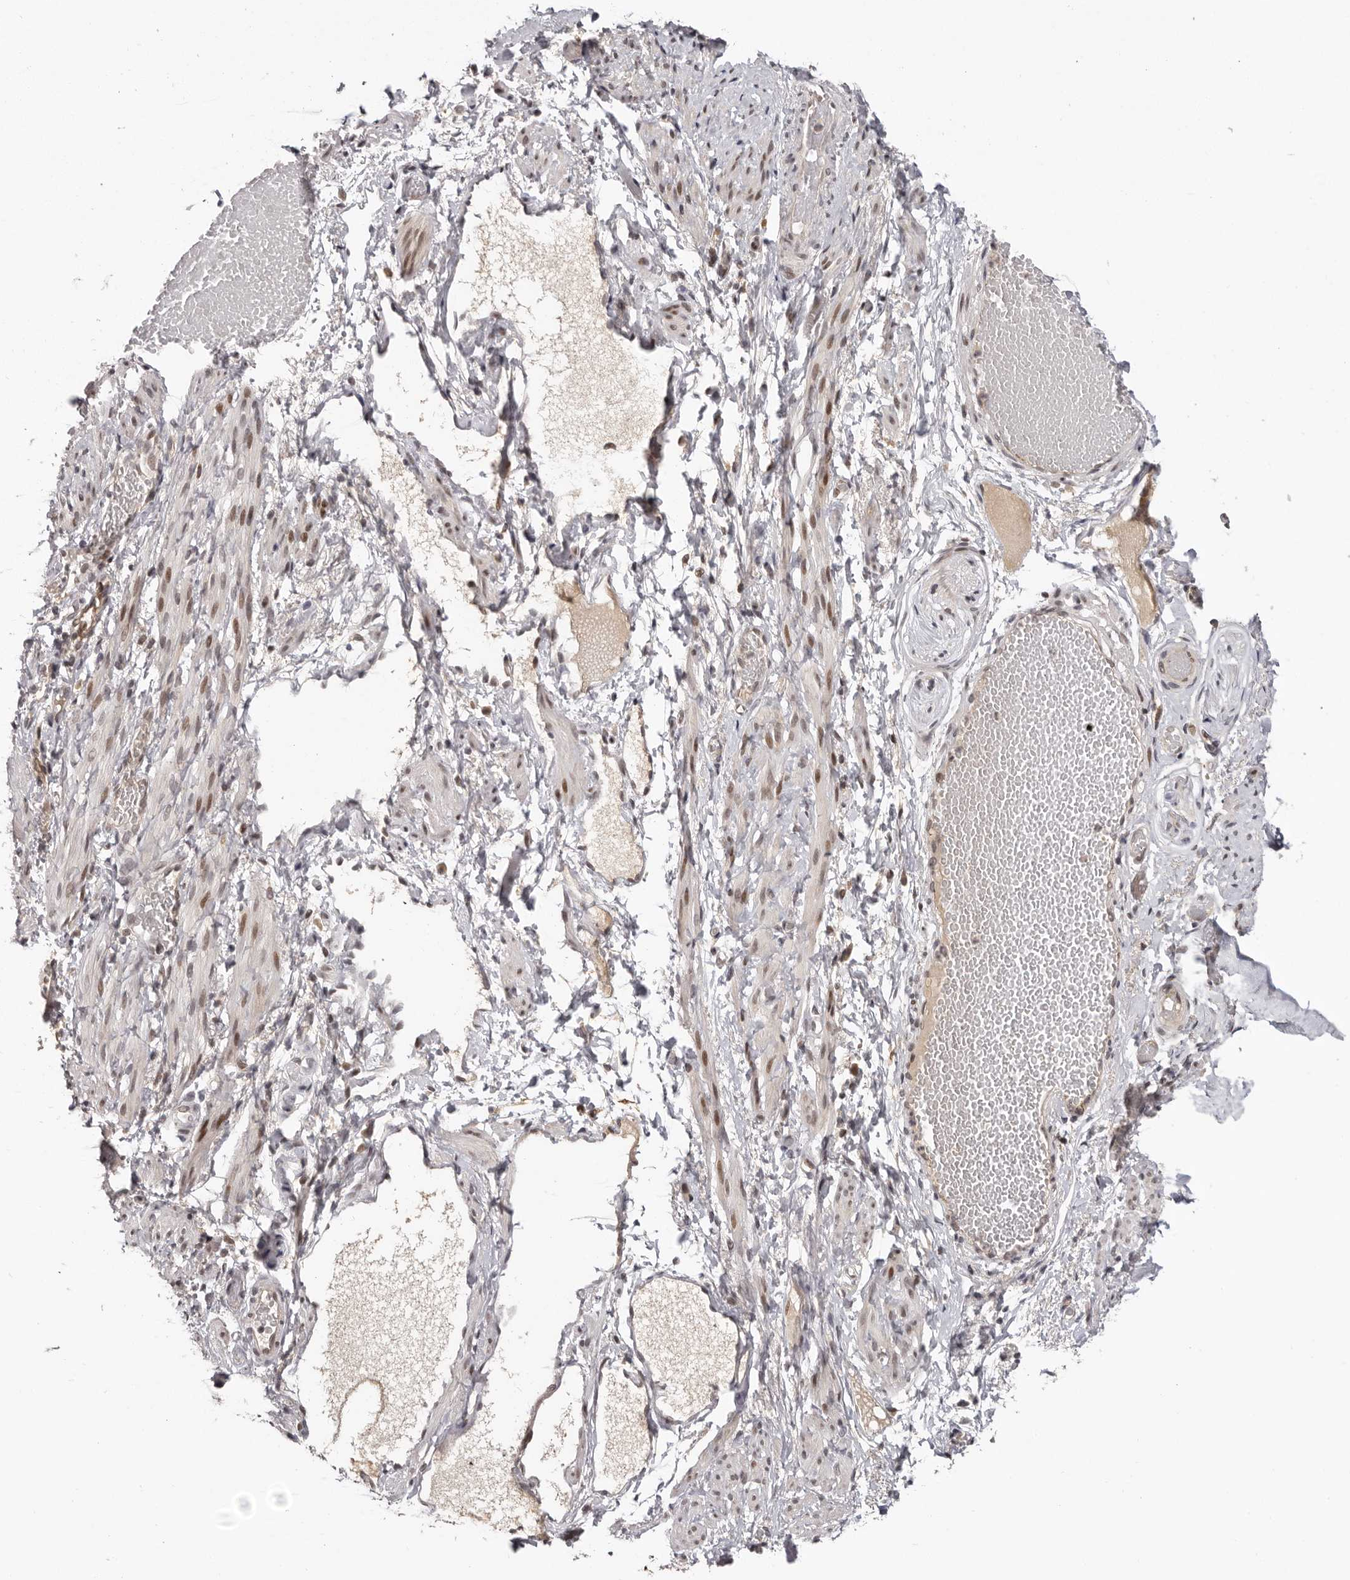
{"staining": {"intensity": "weak", "quantity": ">75%", "location": "cytoplasmic/membranous,nuclear"}, "tissue": "adipose tissue", "cell_type": "Adipocytes", "image_type": "normal", "snomed": [{"axis": "morphology", "description": "Normal tissue, NOS"}, {"axis": "topography", "description": "Smooth muscle"}, {"axis": "topography", "description": "Peripheral nerve tissue"}], "caption": "The immunohistochemical stain shows weak cytoplasmic/membranous,nuclear staining in adipocytes of benign adipose tissue. The protein of interest is stained brown, and the nuclei are stained in blue (DAB (3,3'-diaminobenzidine) IHC with brightfield microscopy, high magnification).", "gene": "TBX5", "patient": {"sex": "female", "age": 39}}